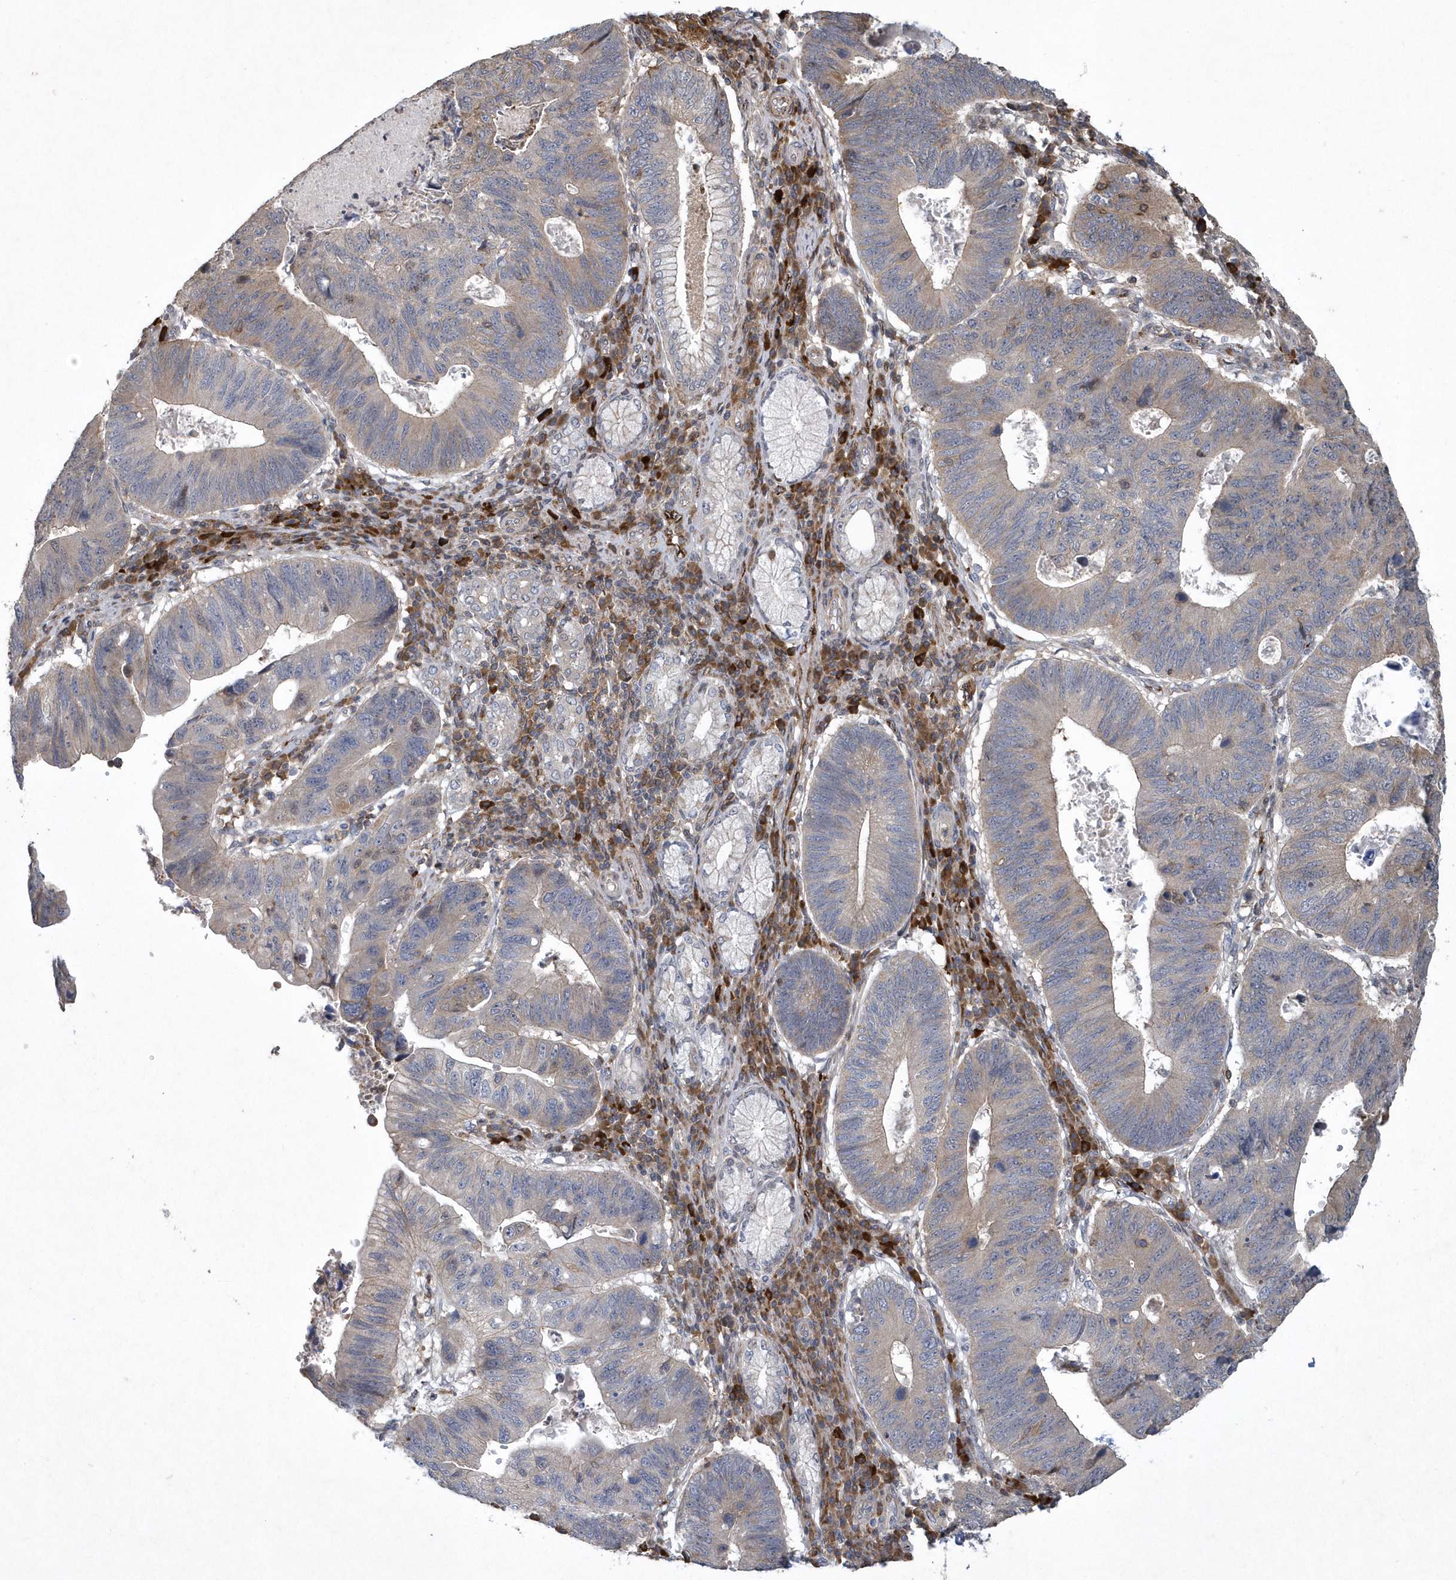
{"staining": {"intensity": "moderate", "quantity": "25%-75%", "location": "cytoplasmic/membranous"}, "tissue": "stomach cancer", "cell_type": "Tumor cells", "image_type": "cancer", "snomed": [{"axis": "morphology", "description": "Adenocarcinoma, NOS"}, {"axis": "topography", "description": "Stomach"}], "caption": "Stomach cancer stained with a protein marker demonstrates moderate staining in tumor cells.", "gene": "N4BP2", "patient": {"sex": "male", "age": 59}}